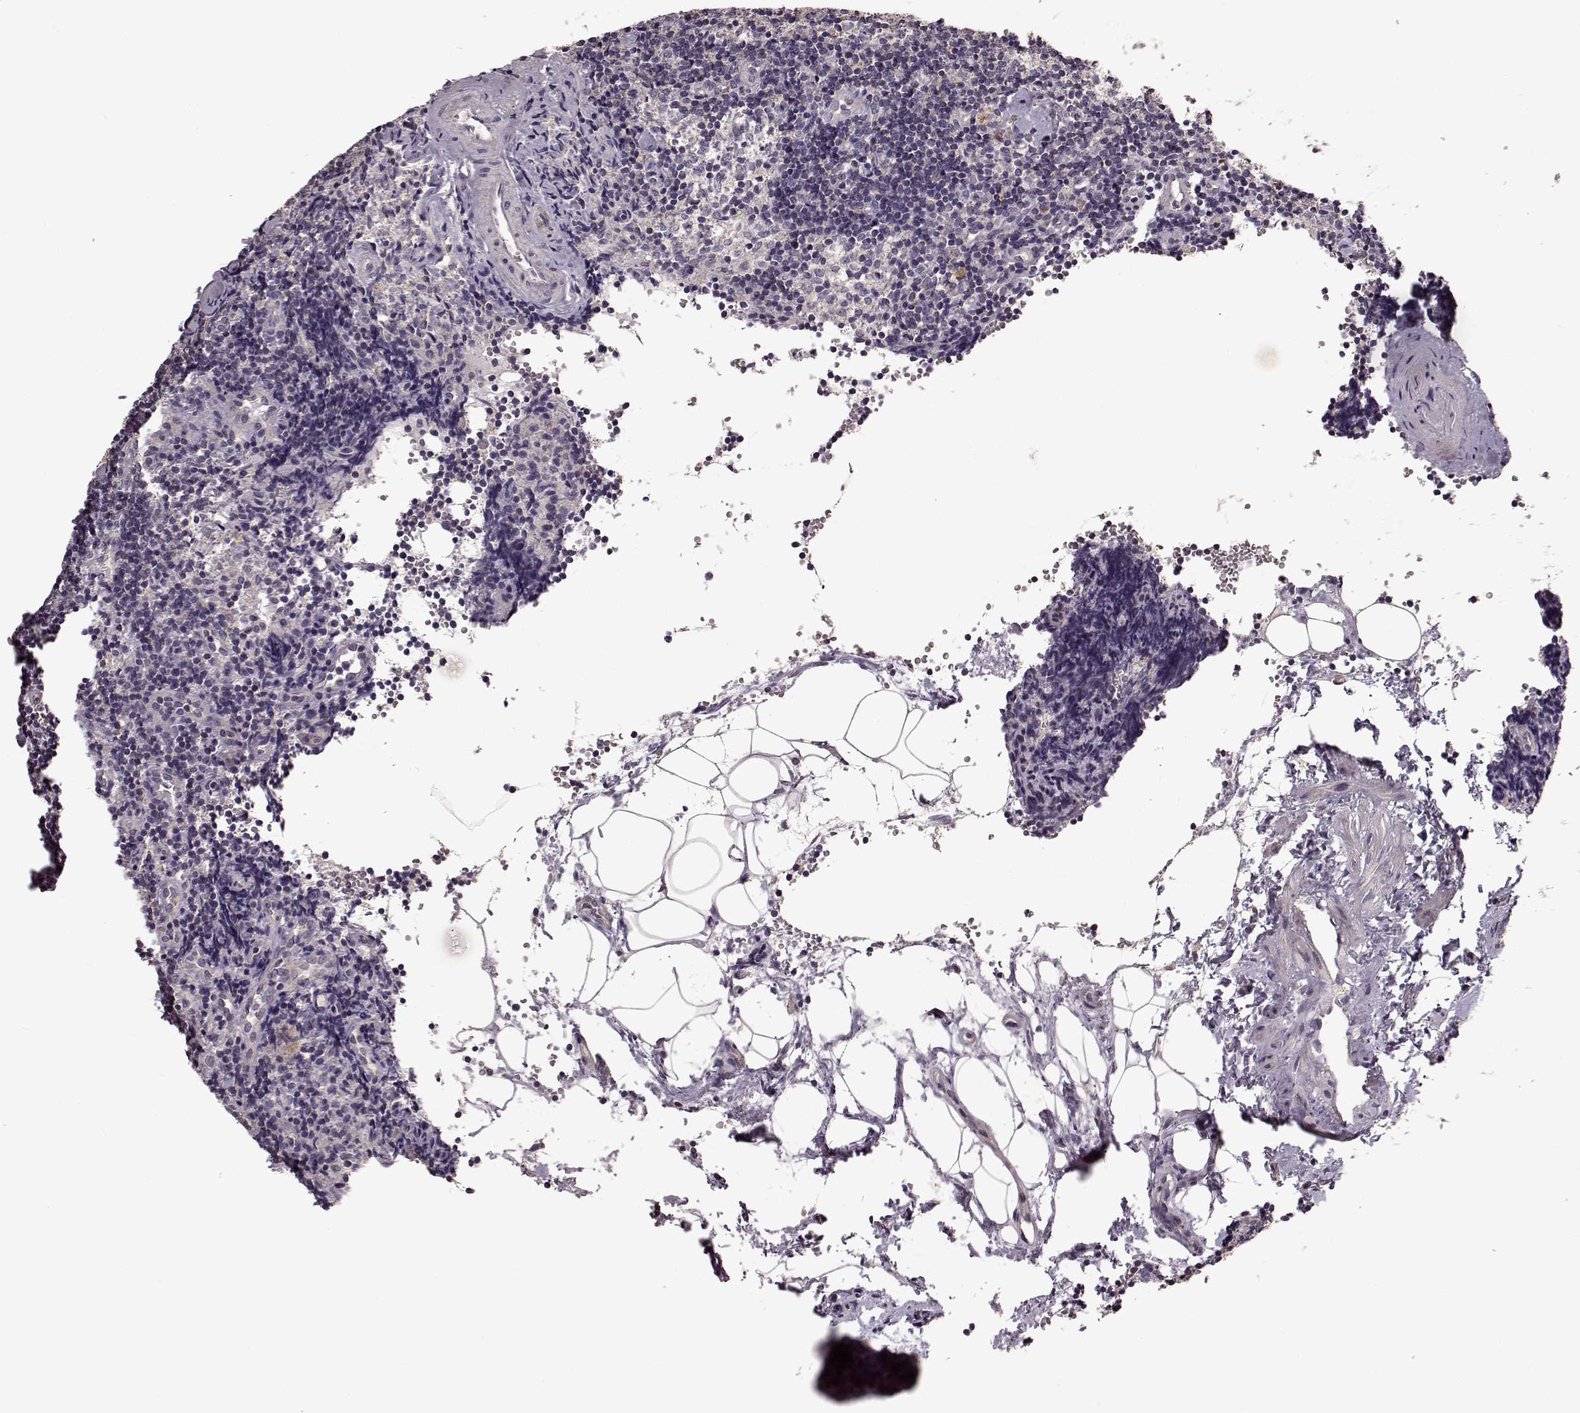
{"staining": {"intensity": "moderate", "quantity": "<25%", "location": "cytoplasmic/membranous"}, "tissue": "lymph node", "cell_type": "Germinal center cells", "image_type": "normal", "snomed": [{"axis": "morphology", "description": "Normal tissue, NOS"}, {"axis": "topography", "description": "Lymph node"}], "caption": "Moderate cytoplasmic/membranous protein positivity is seen in about <25% of germinal center cells in lymph node. Nuclei are stained in blue.", "gene": "ERBB3", "patient": {"sex": "female", "age": 42}}